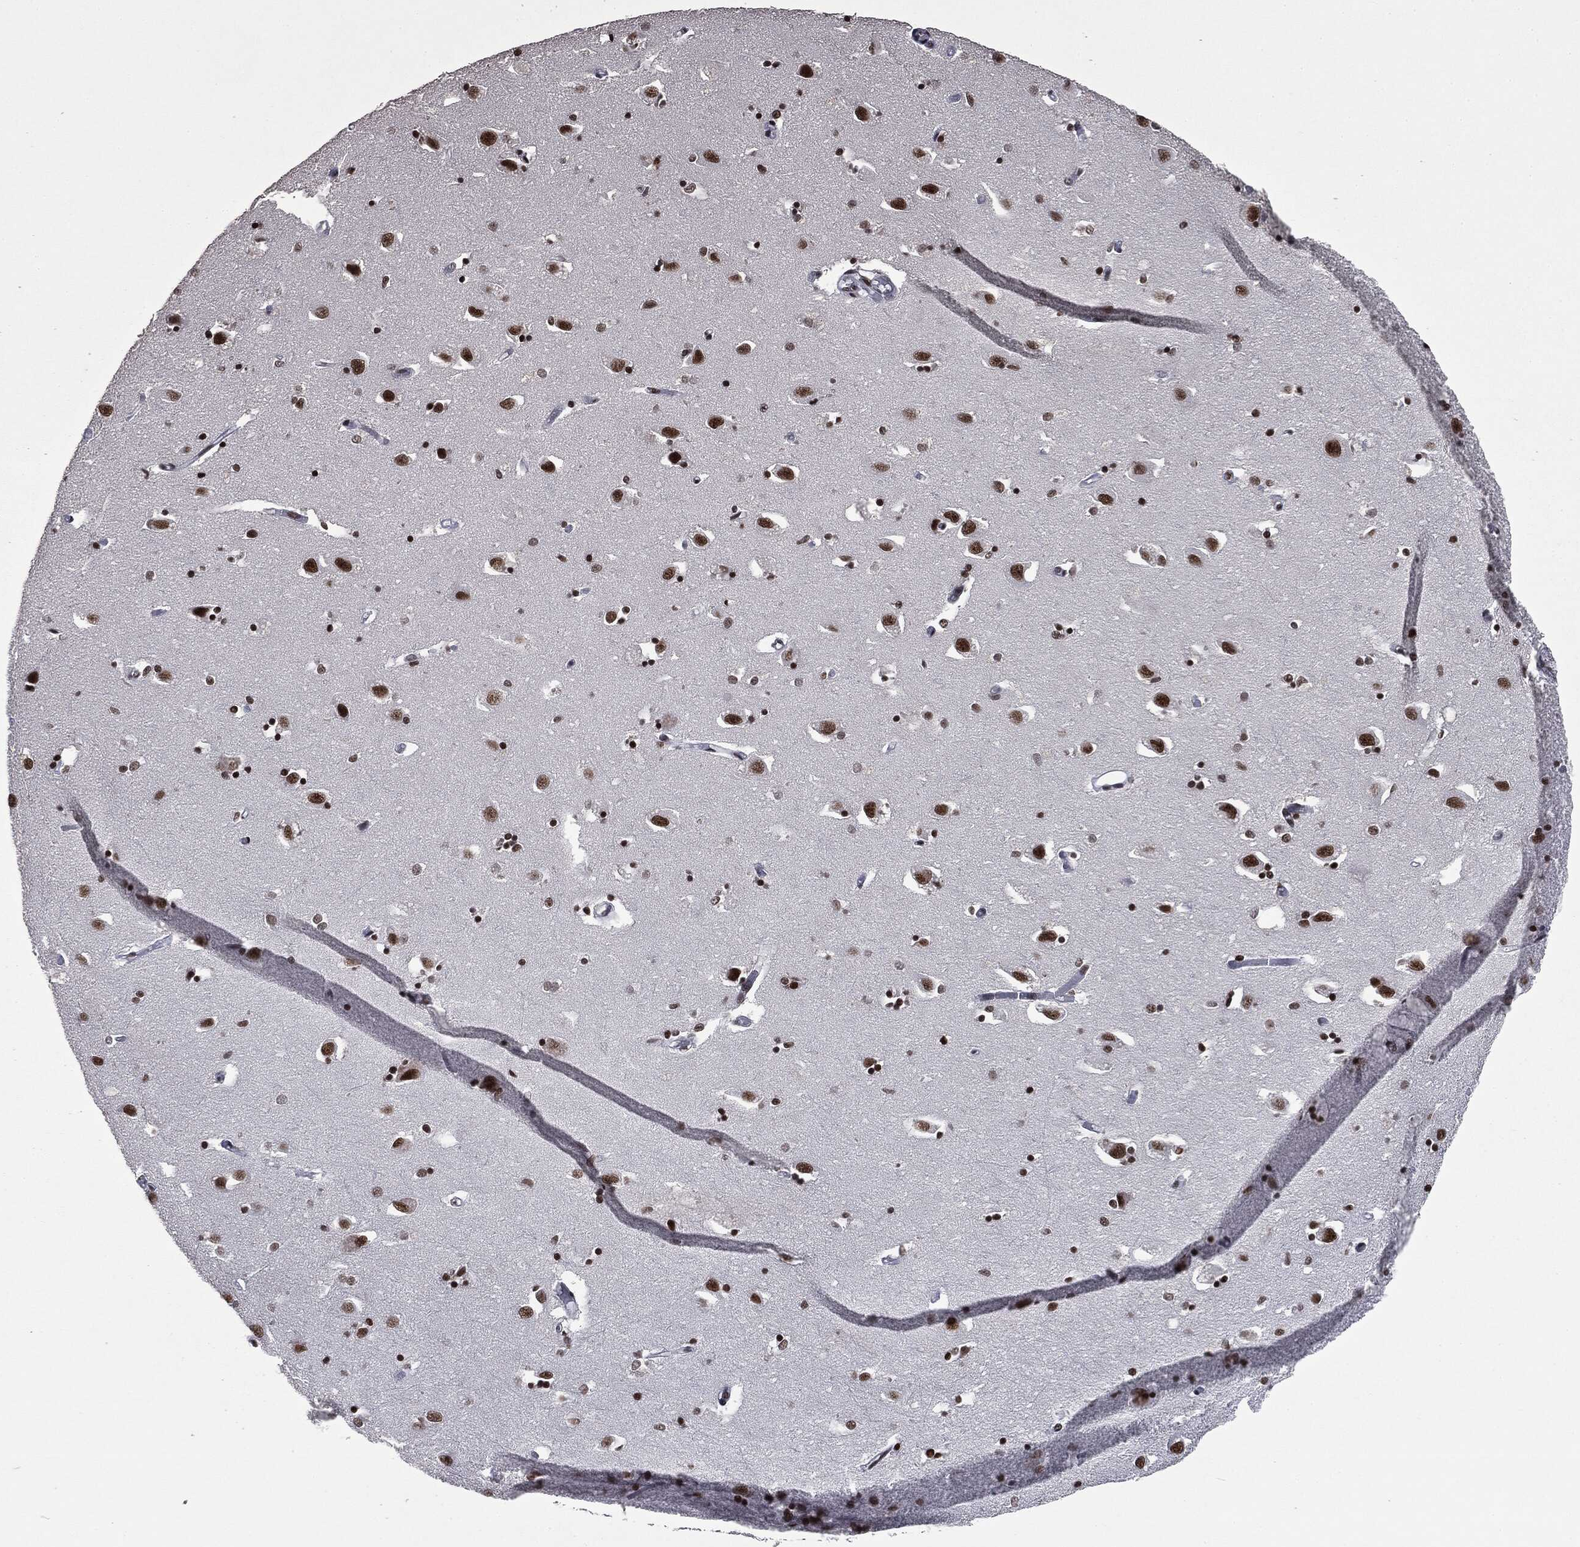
{"staining": {"intensity": "strong", "quantity": ">75%", "location": "nuclear"}, "tissue": "hippocampus", "cell_type": "Glial cells", "image_type": "normal", "snomed": [{"axis": "morphology", "description": "Normal tissue, NOS"}, {"axis": "topography", "description": "Lateral ventricle wall"}, {"axis": "topography", "description": "Hippocampus"}], "caption": "IHC of benign hippocampus demonstrates high levels of strong nuclear expression in approximately >75% of glial cells.", "gene": "MSH2", "patient": {"sex": "female", "age": 63}}